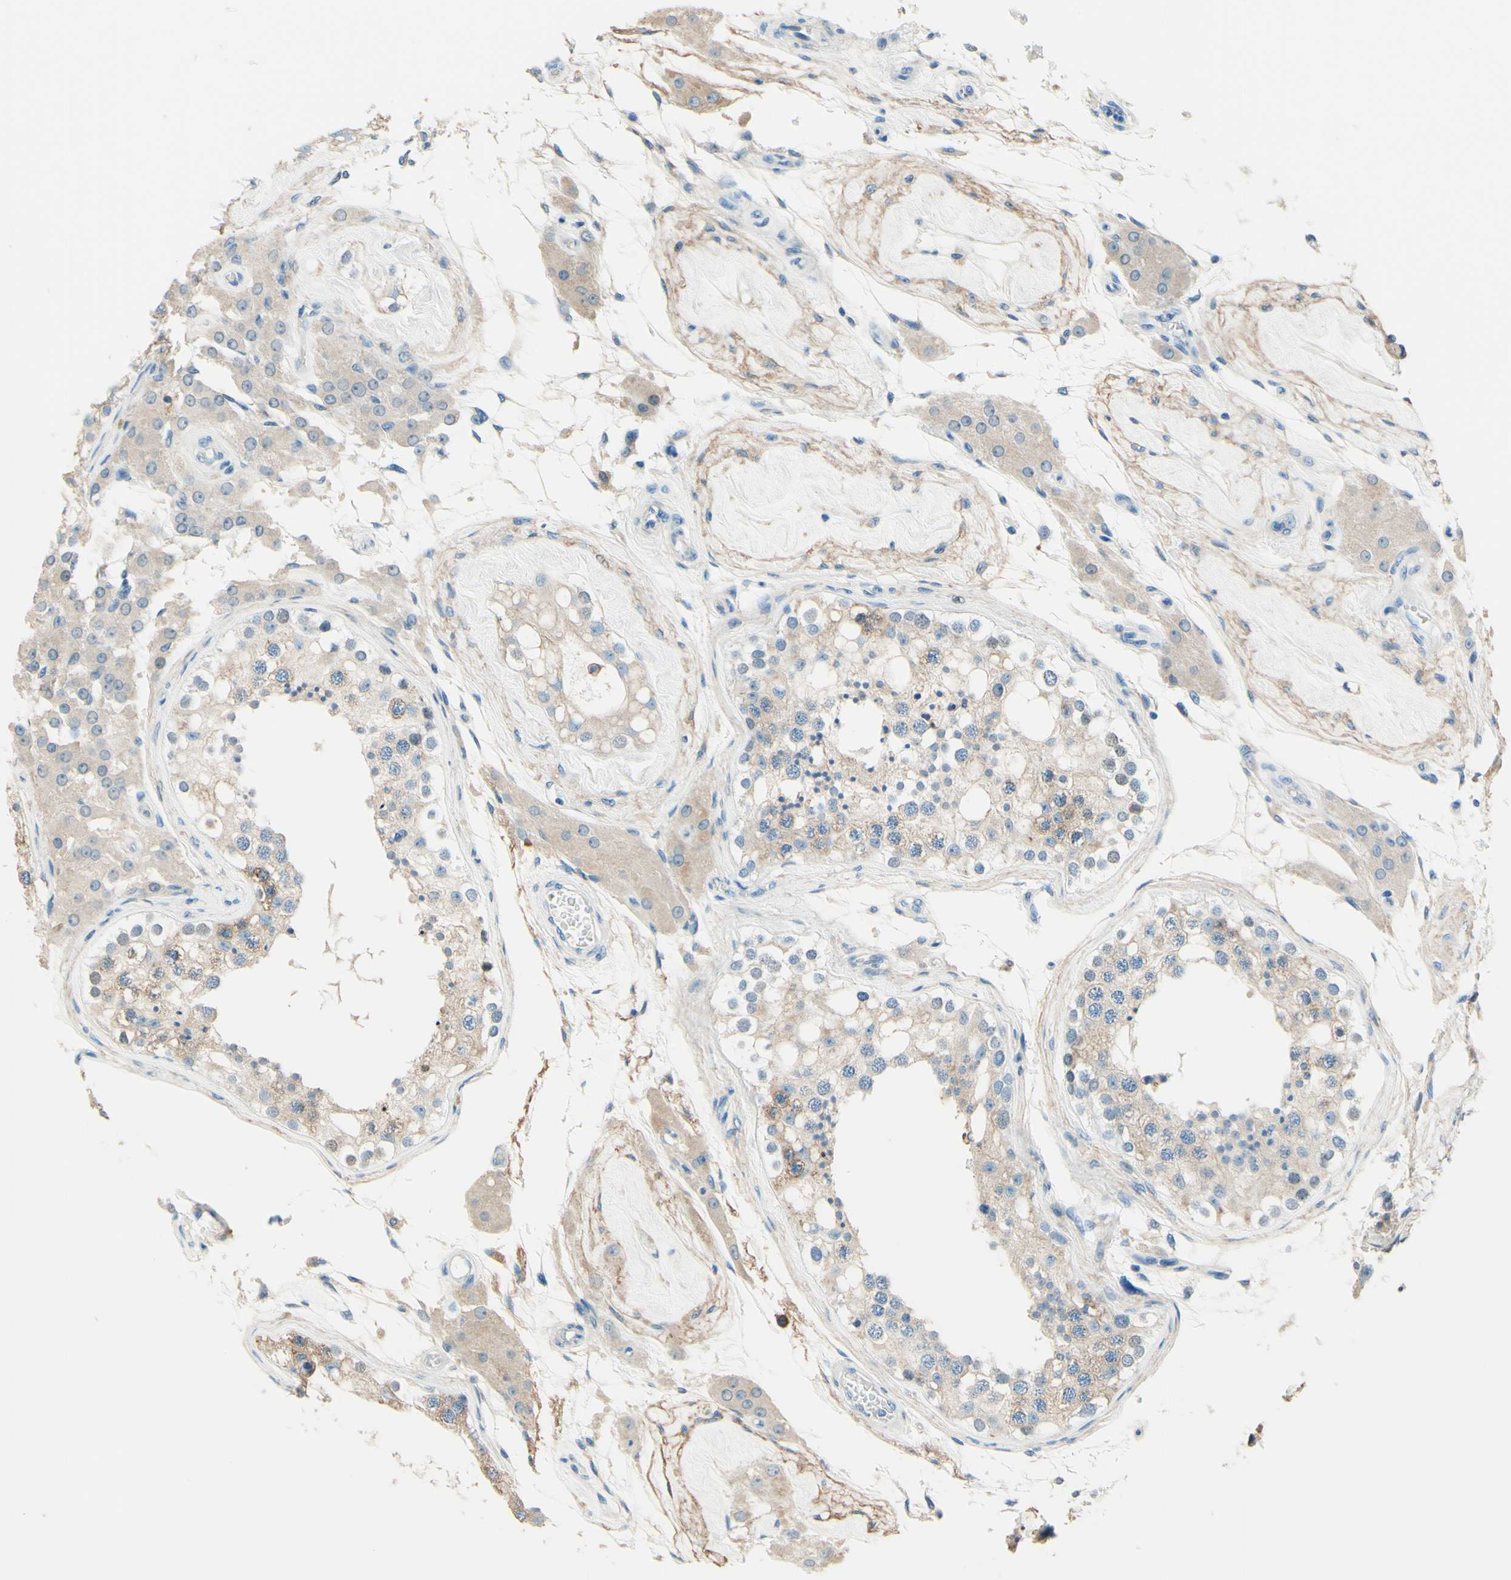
{"staining": {"intensity": "strong", "quantity": "<25%", "location": "cytoplasmic/membranous,nuclear"}, "tissue": "testis", "cell_type": "Cells in seminiferous ducts", "image_type": "normal", "snomed": [{"axis": "morphology", "description": "Normal tissue, NOS"}, {"axis": "topography", "description": "Testis"}], "caption": "Protein expression analysis of unremarkable human testis reveals strong cytoplasmic/membranous,nuclear staining in about <25% of cells in seminiferous ducts. (IHC, brightfield microscopy, high magnification).", "gene": "PASD1", "patient": {"sex": "male", "age": 68}}